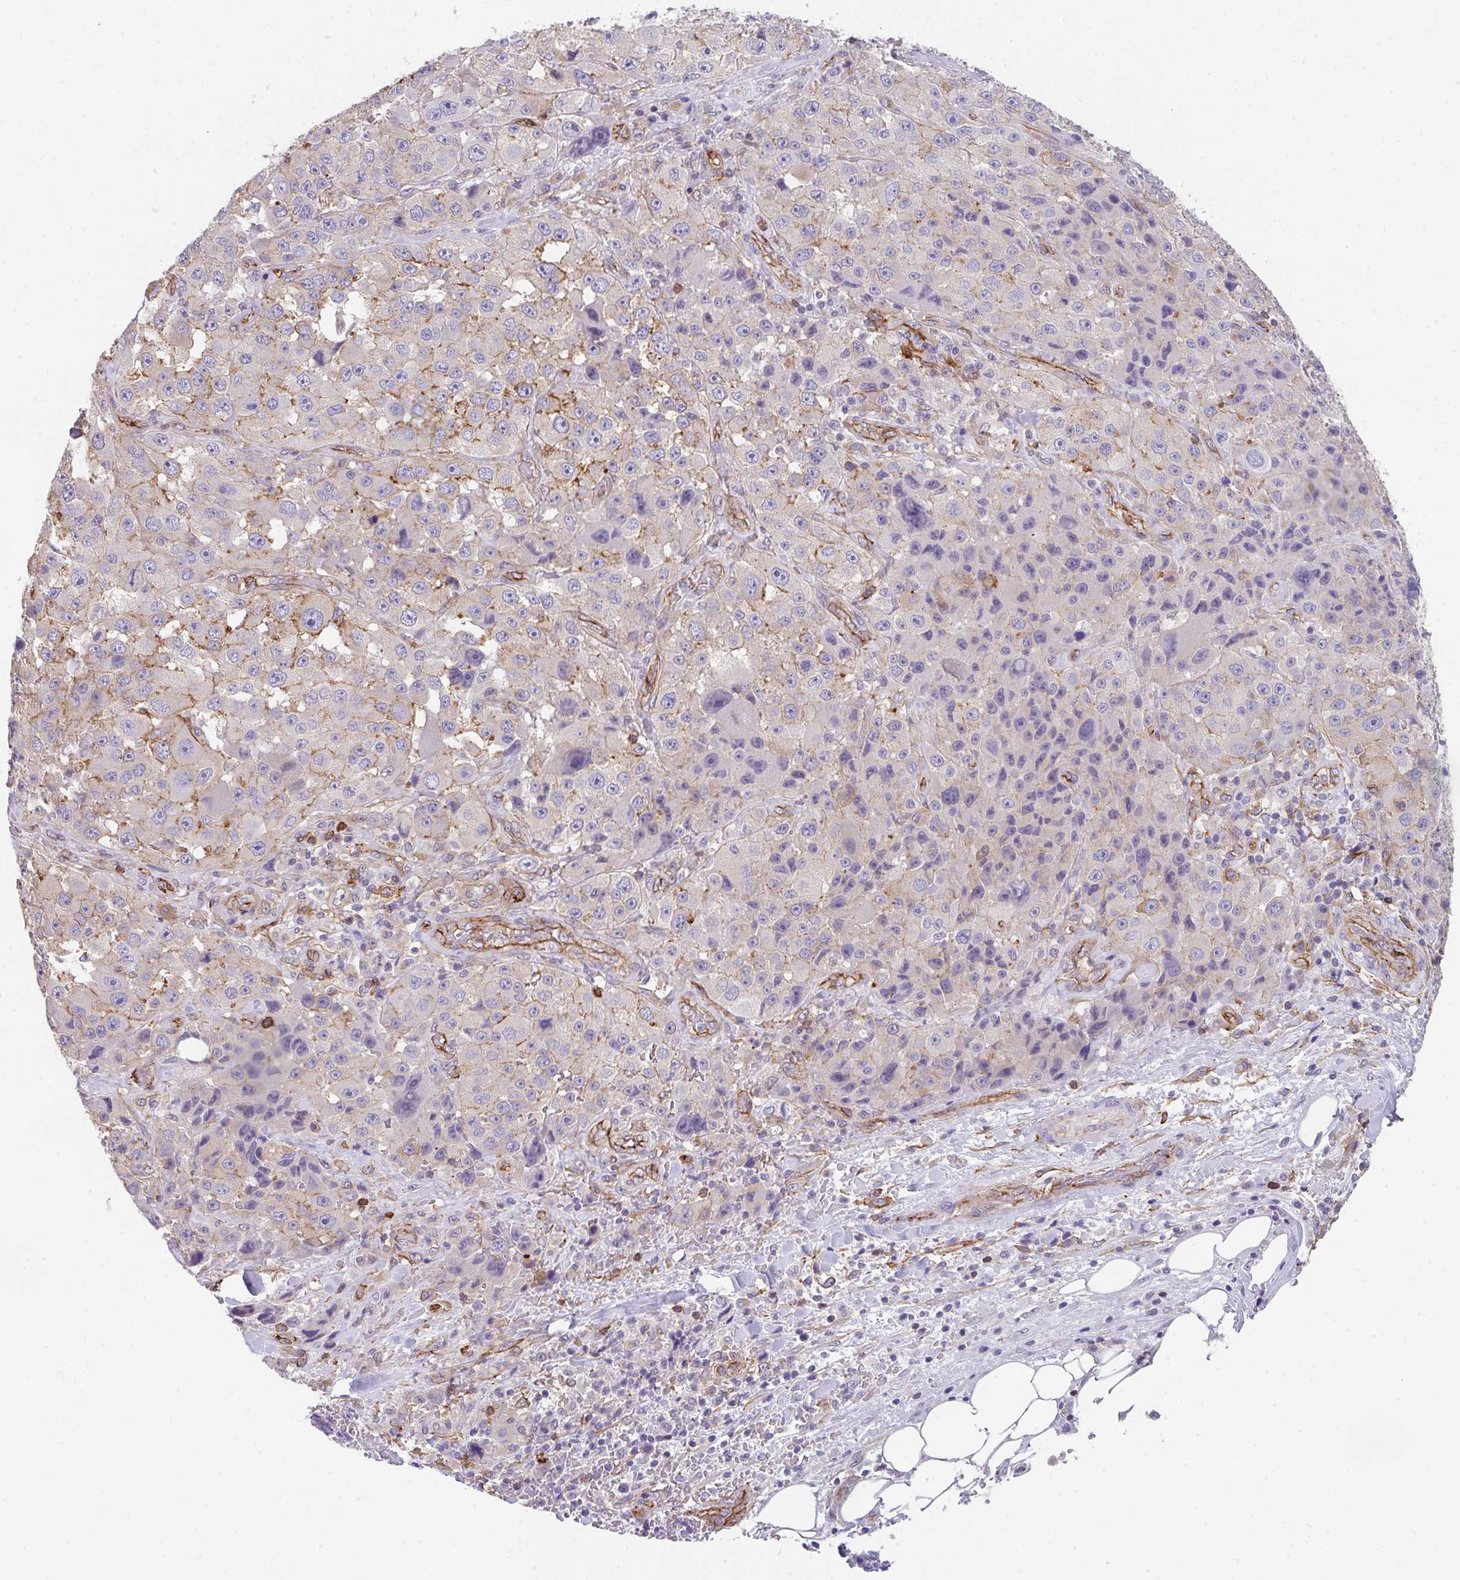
{"staining": {"intensity": "weak", "quantity": "<25%", "location": "cytoplasmic/membranous"}, "tissue": "melanoma", "cell_type": "Tumor cells", "image_type": "cancer", "snomed": [{"axis": "morphology", "description": "Malignant melanoma, Metastatic site"}, {"axis": "topography", "description": "Lymph node"}], "caption": "The photomicrograph reveals no staining of tumor cells in malignant melanoma (metastatic site).", "gene": "DBN1", "patient": {"sex": "male", "age": 62}}